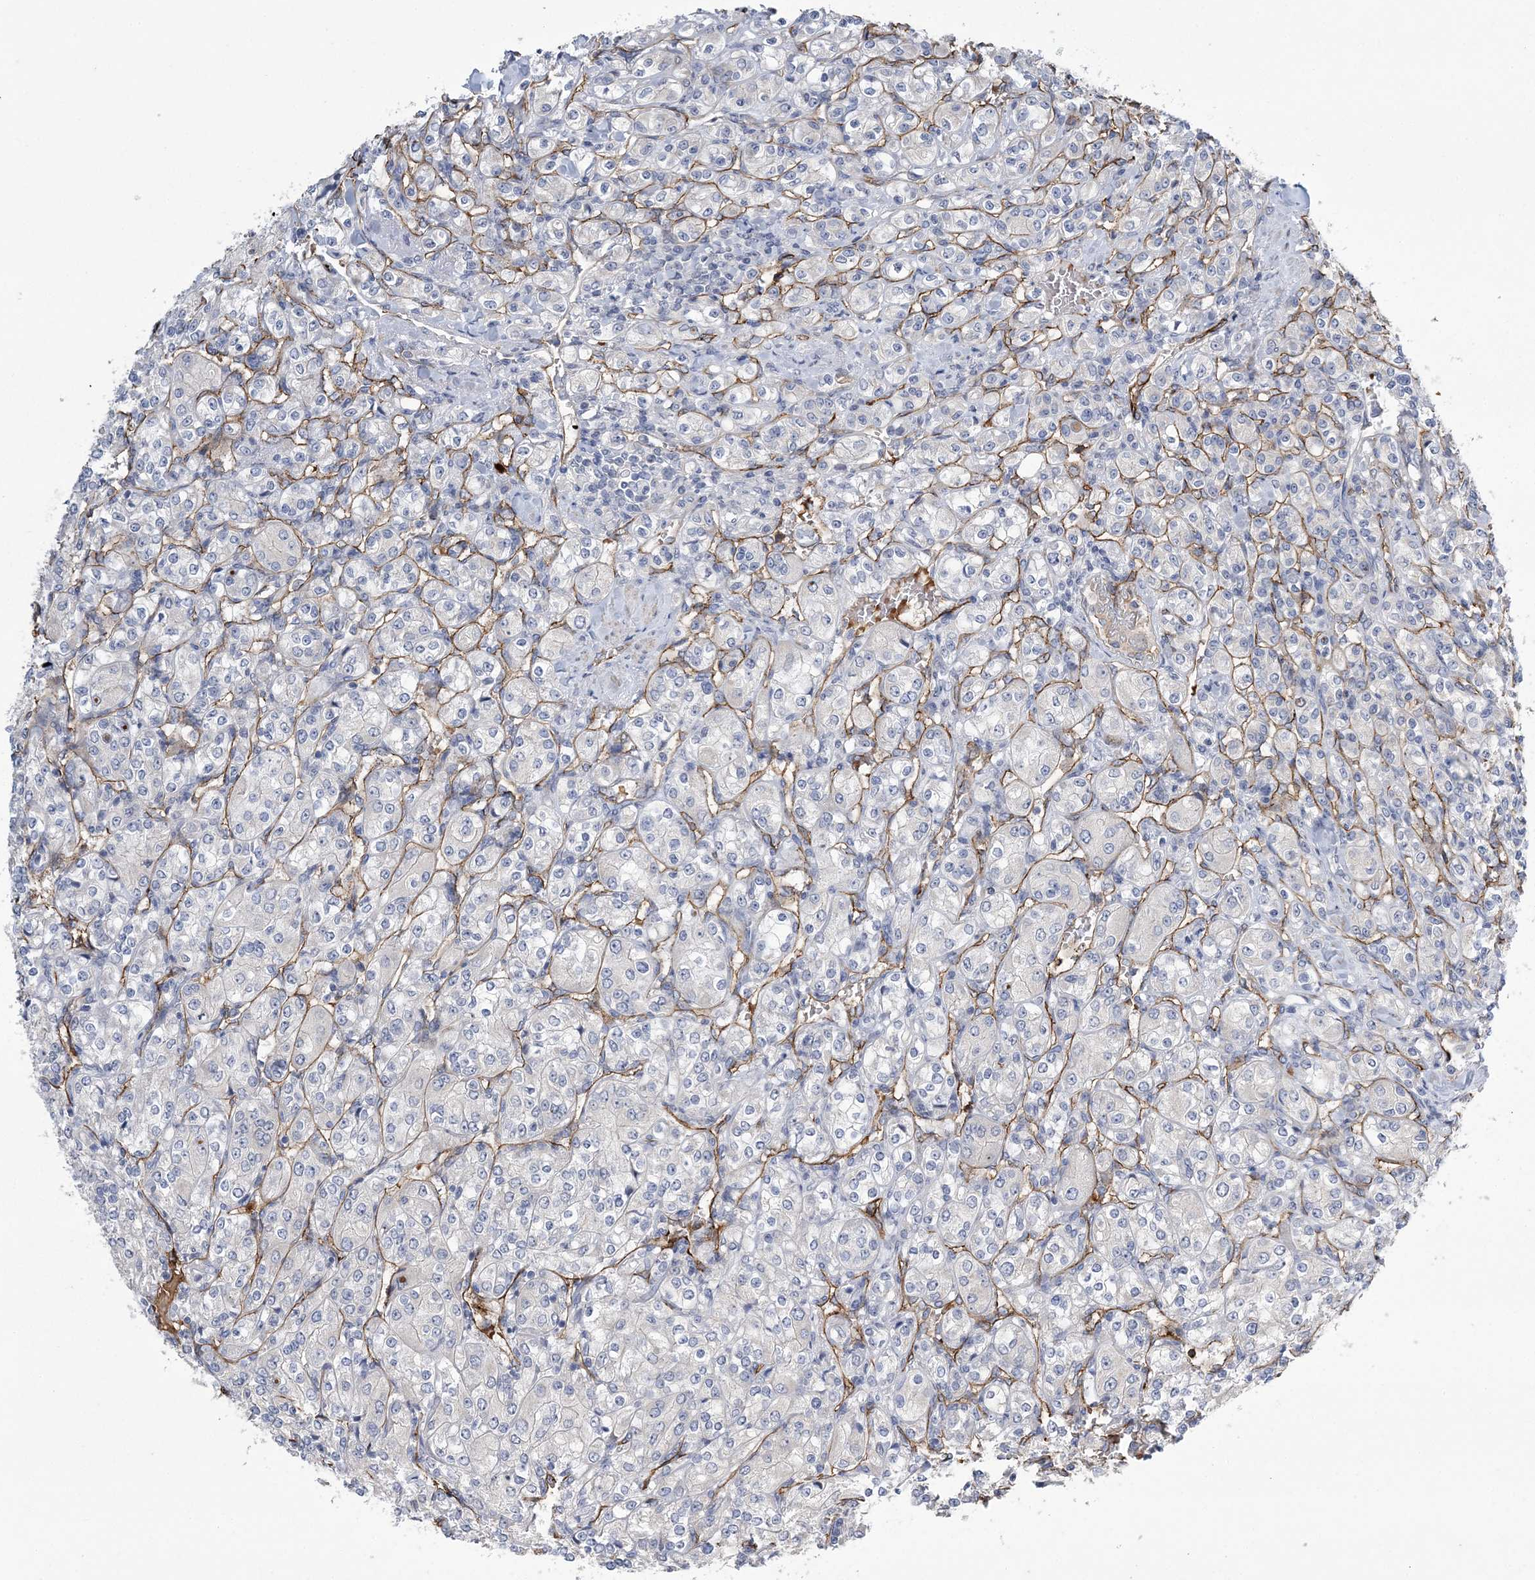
{"staining": {"intensity": "negative", "quantity": "none", "location": "none"}, "tissue": "renal cancer", "cell_type": "Tumor cells", "image_type": "cancer", "snomed": [{"axis": "morphology", "description": "Adenocarcinoma, NOS"}, {"axis": "topography", "description": "Kidney"}], "caption": "This is an immunohistochemistry image of renal cancer (adenocarcinoma). There is no expression in tumor cells.", "gene": "CALN1", "patient": {"sex": "male", "age": 77}}